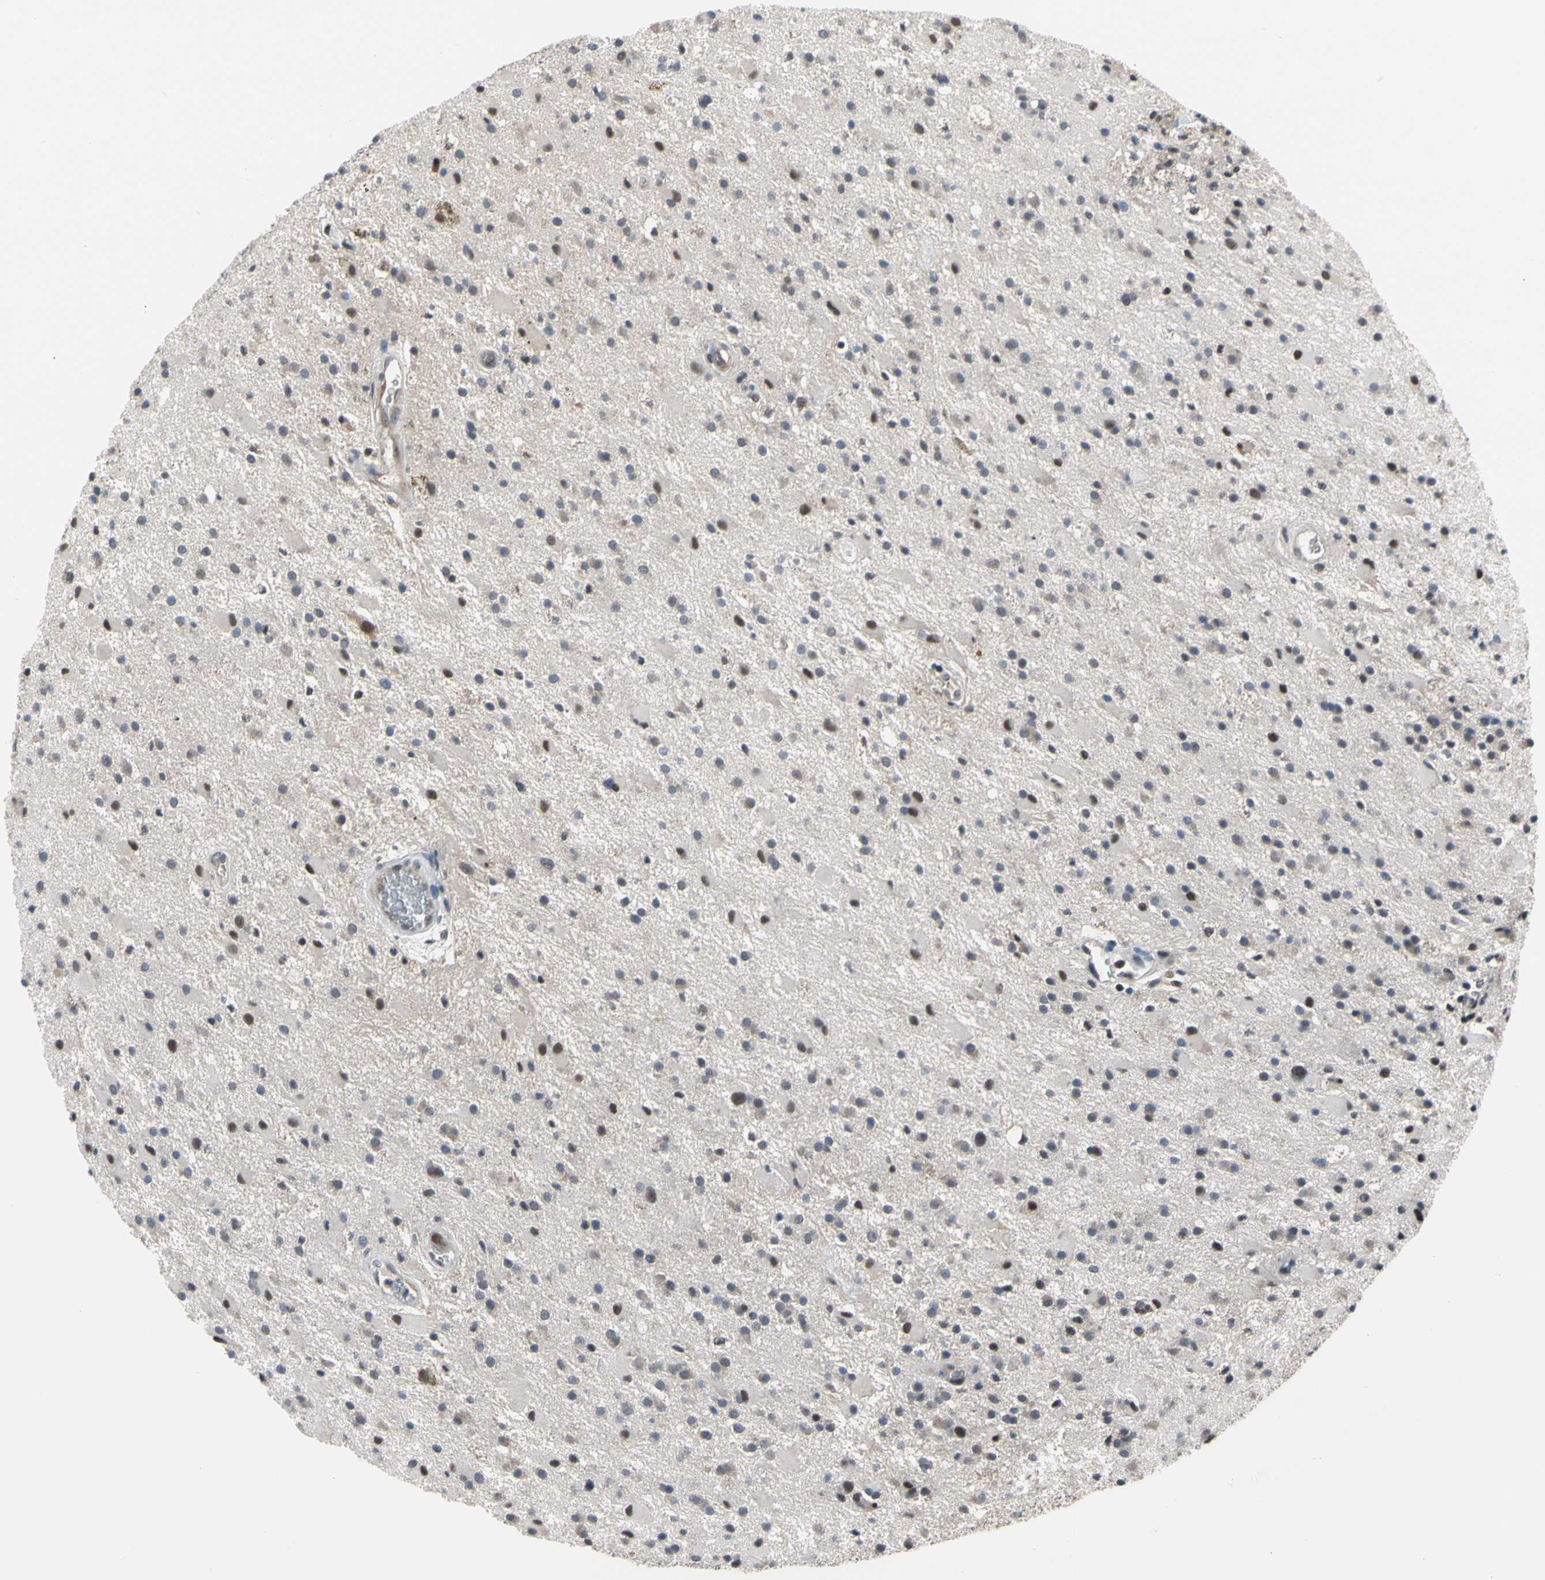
{"staining": {"intensity": "moderate", "quantity": "25%-75%", "location": "cytoplasmic/membranous,nuclear"}, "tissue": "glioma", "cell_type": "Tumor cells", "image_type": "cancer", "snomed": [{"axis": "morphology", "description": "Glioma, malignant, Low grade"}, {"axis": "topography", "description": "Brain"}], "caption": "Glioma stained with immunohistochemistry exhibits moderate cytoplasmic/membranous and nuclear staining in about 25%-75% of tumor cells. Immunohistochemistry (ihc) stains the protein in brown and the nuclei are stained blue.", "gene": "PSMA2", "patient": {"sex": "male", "age": 58}}